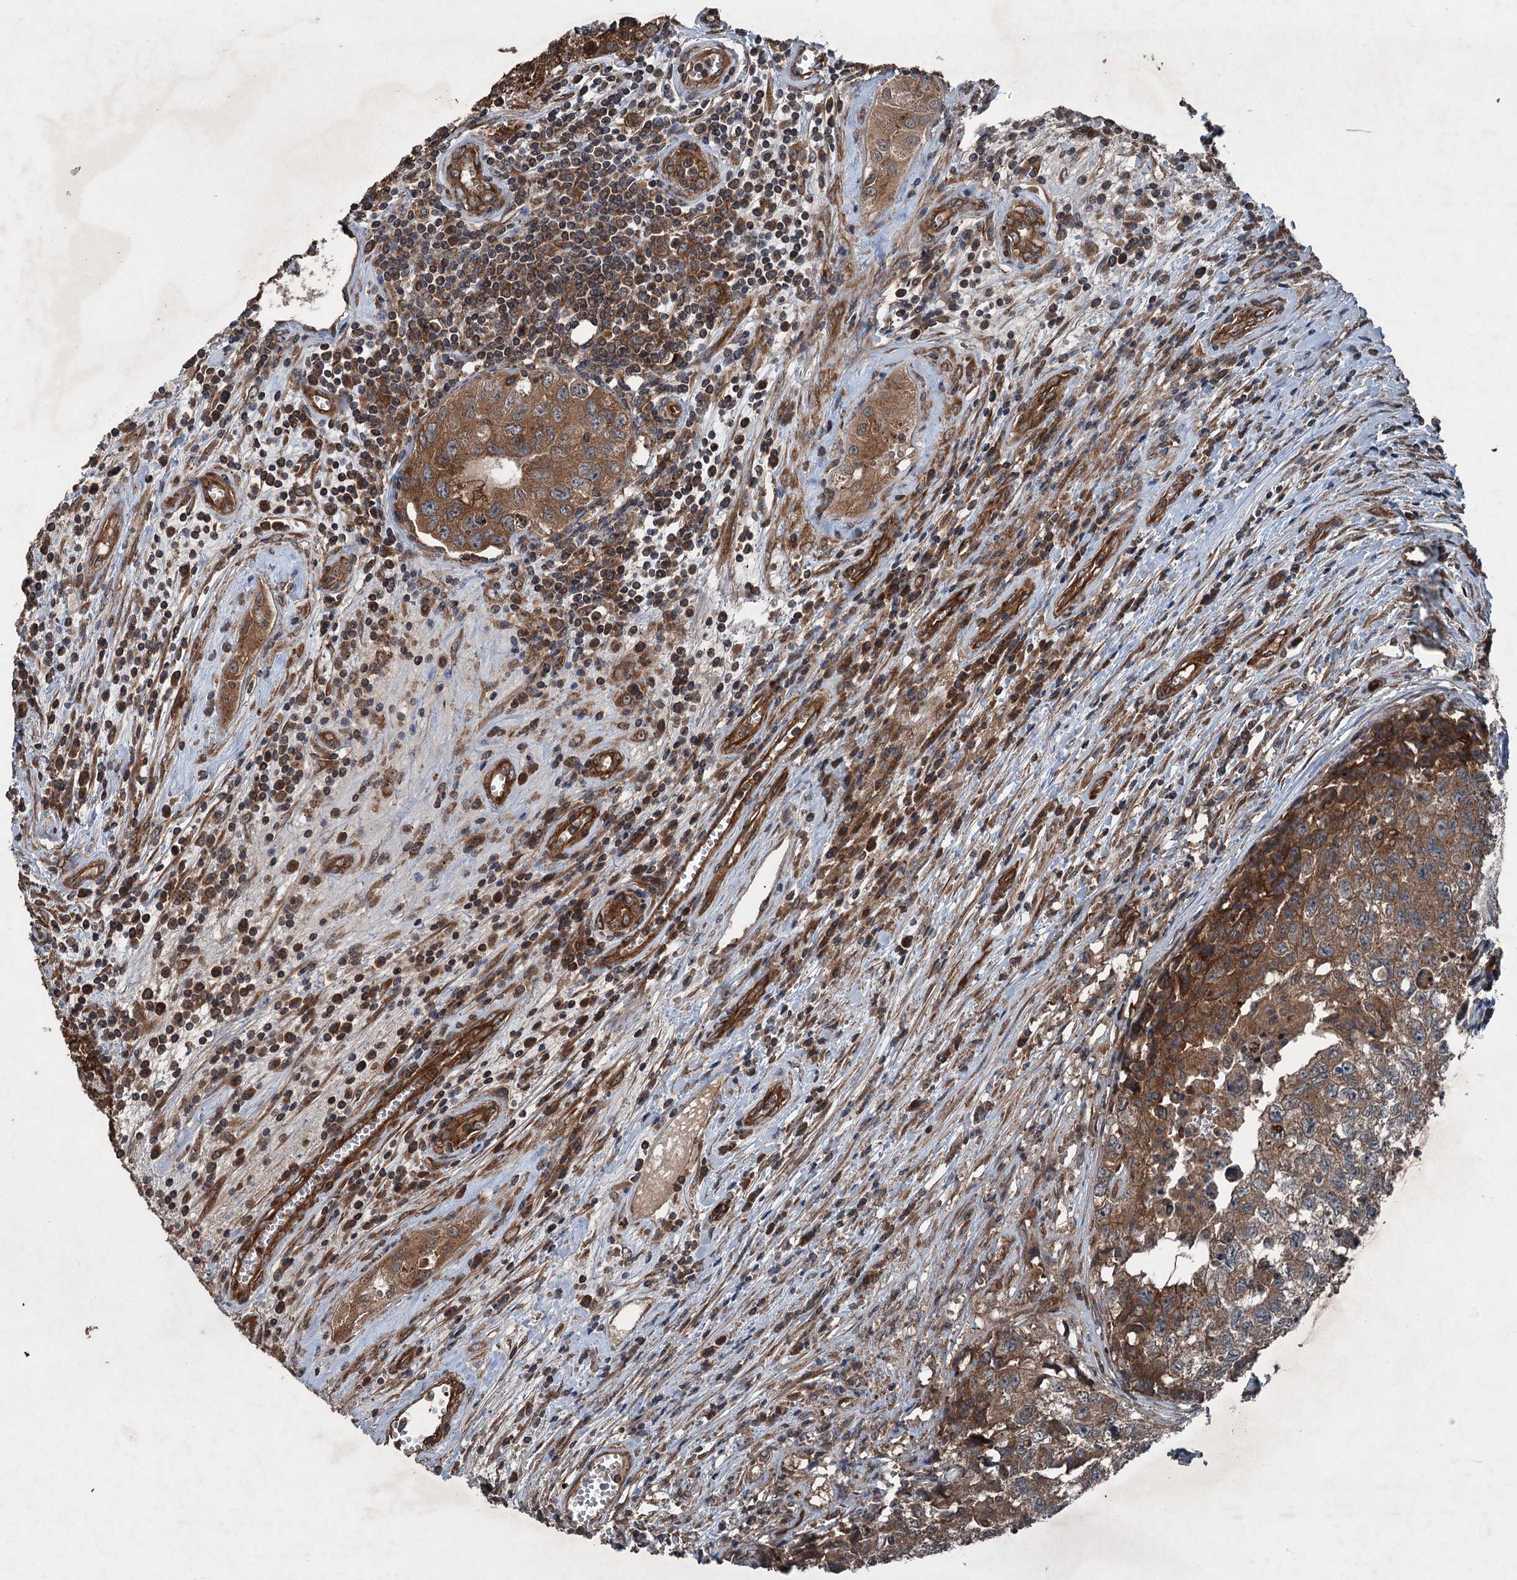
{"staining": {"intensity": "strong", "quantity": ">75%", "location": "cytoplasmic/membranous"}, "tissue": "testis cancer", "cell_type": "Tumor cells", "image_type": "cancer", "snomed": [{"axis": "morphology", "description": "Seminoma, NOS"}, {"axis": "morphology", "description": "Carcinoma, Embryonal, NOS"}, {"axis": "topography", "description": "Testis"}], "caption": "There is high levels of strong cytoplasmic/membranous staining in tumor cells of testis seminoma, as demonstrated by immunohistochemical staining (brown color).", "gene": "RNF214", "patient": {"sex": "male", "age": 43}}